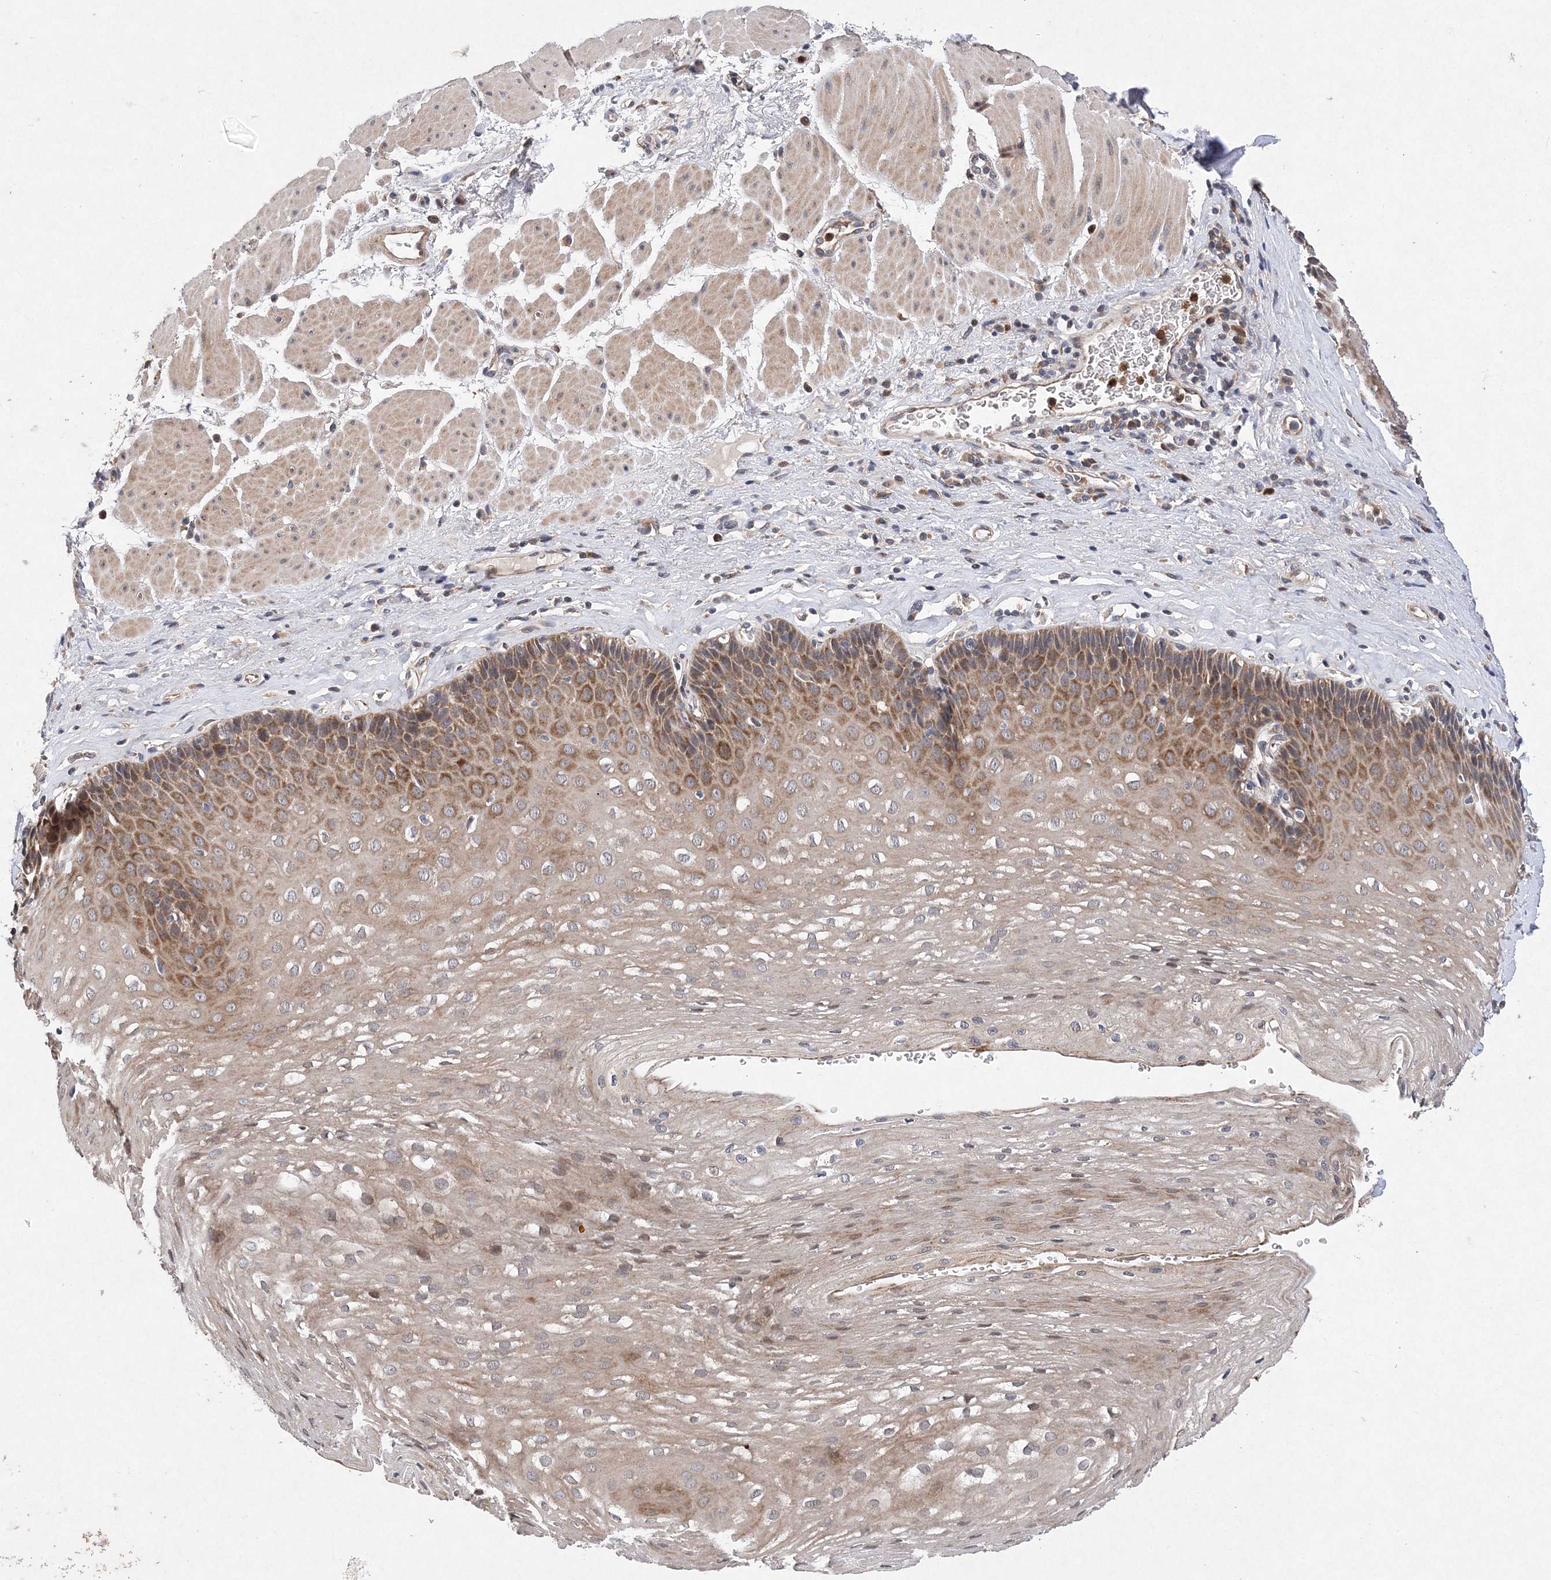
{"staining": {"intensity": "moderate", "quantity": ">75%", "location": "cytoplasmic/membranous"}, "tissue": "esophagus", "cell_type": "Squamous epithelial cells", "image_type": "normal", "snomed": [{"axis": "morphology", "description": "Normal tissue, NOS"}, {"axis": "topography", "description": "Esophagus"}], "caption": "Benign esophagus reveals moderate cytoplasmic/membranous positivity in approximately >75% of squamous epithelial cells Using DAB (3,3'-diaminobenzidine) (brown) and hematoxylin (blue) stains, captured at high magnification using brightfield microscopy..", "gene": "PROSER1", "patient": {"sex": "female", "age": 66}}